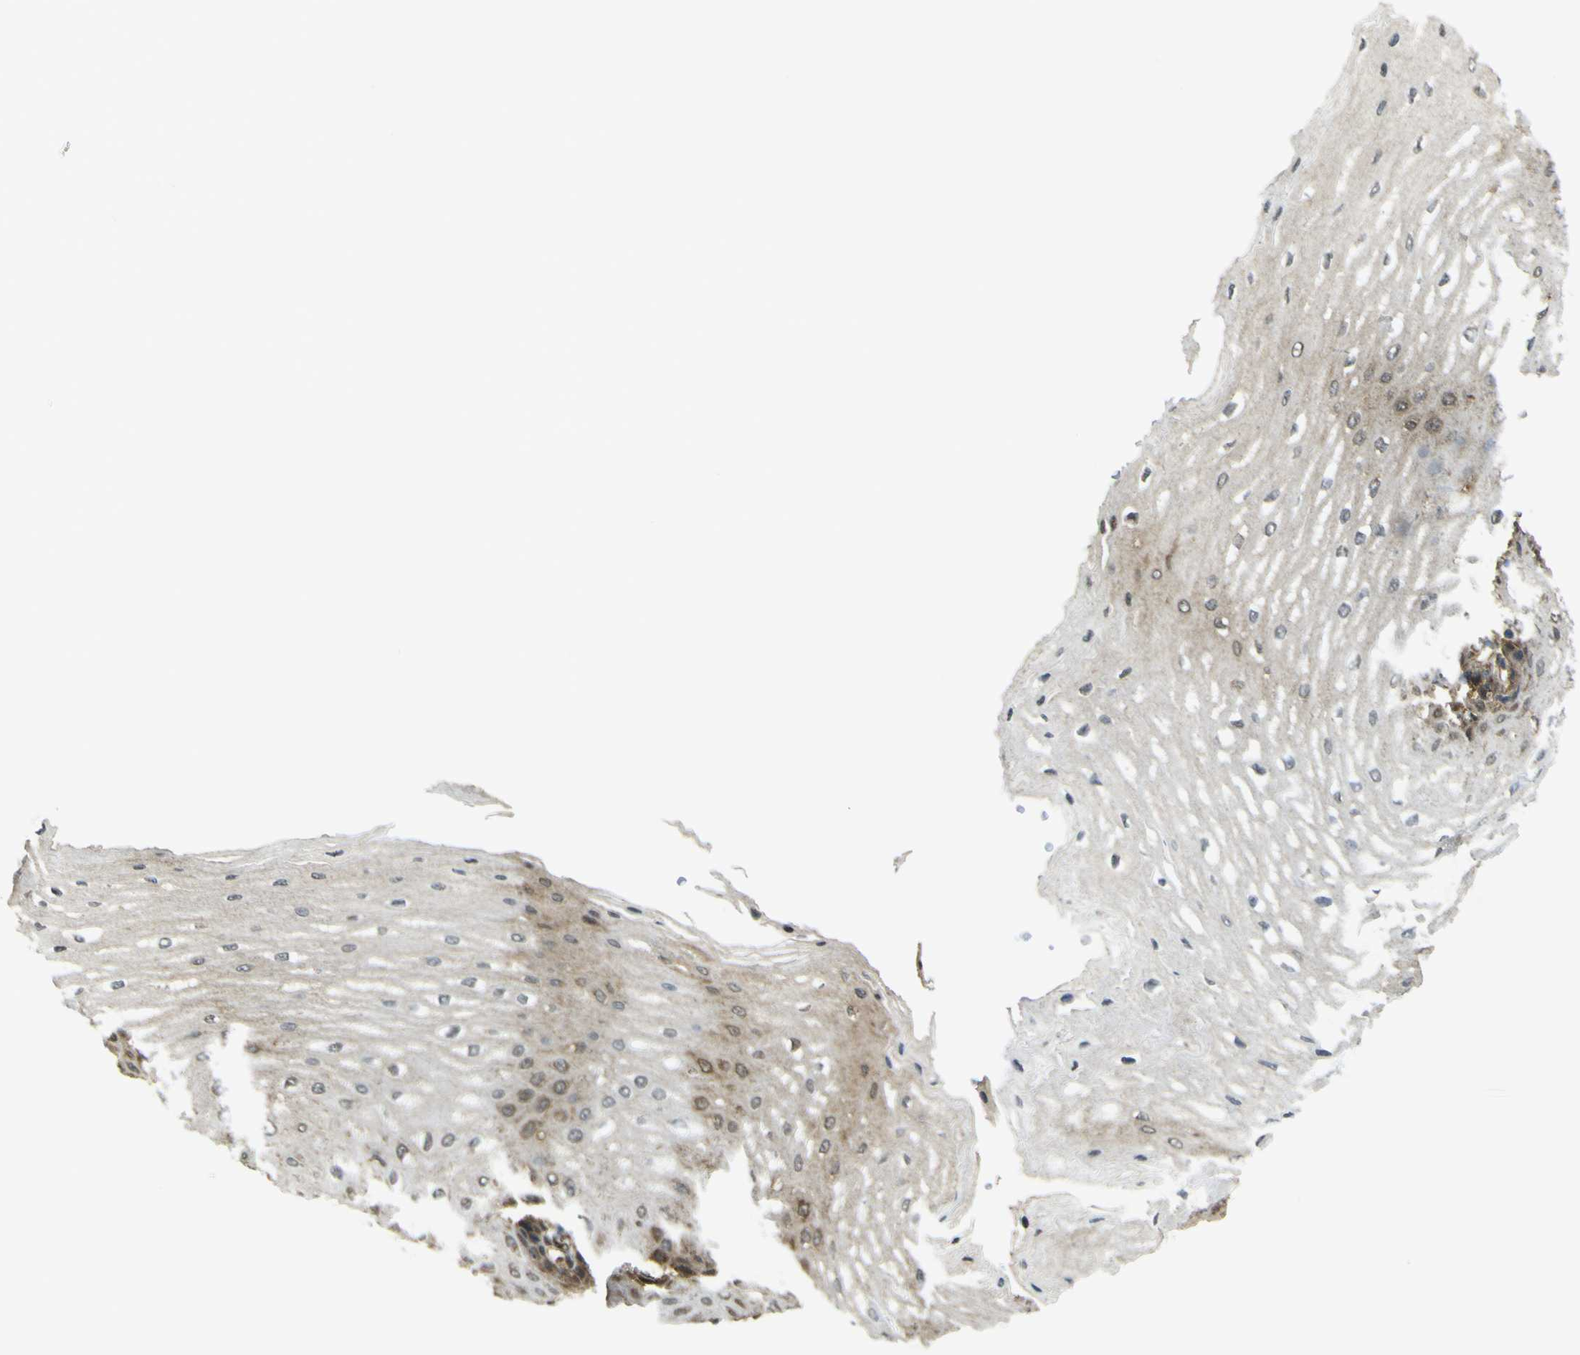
{"staining": {"intensity": "moderate", "quantity": "25%-75%", "location": "cytoplasmic/membranous,nuclear"}, "tissue": "esophagus", "cell_type": "Squamous epithelial cells", "image_type": "normal", "snomed": [{"axis": "morphology", "description": "Normal tissue, NOS"}, {"axis": "topography", "description": "Esophagus"}], "caption": "About 25%-75% of squamous epithelial cells in benign esophagus show moderate cytoplasmic/membranous,nuclear protein expression as visualized by brown immunohistochemical staining.", "gene": "YWHAG", "patient": {"sex": "male", "age": 54}}